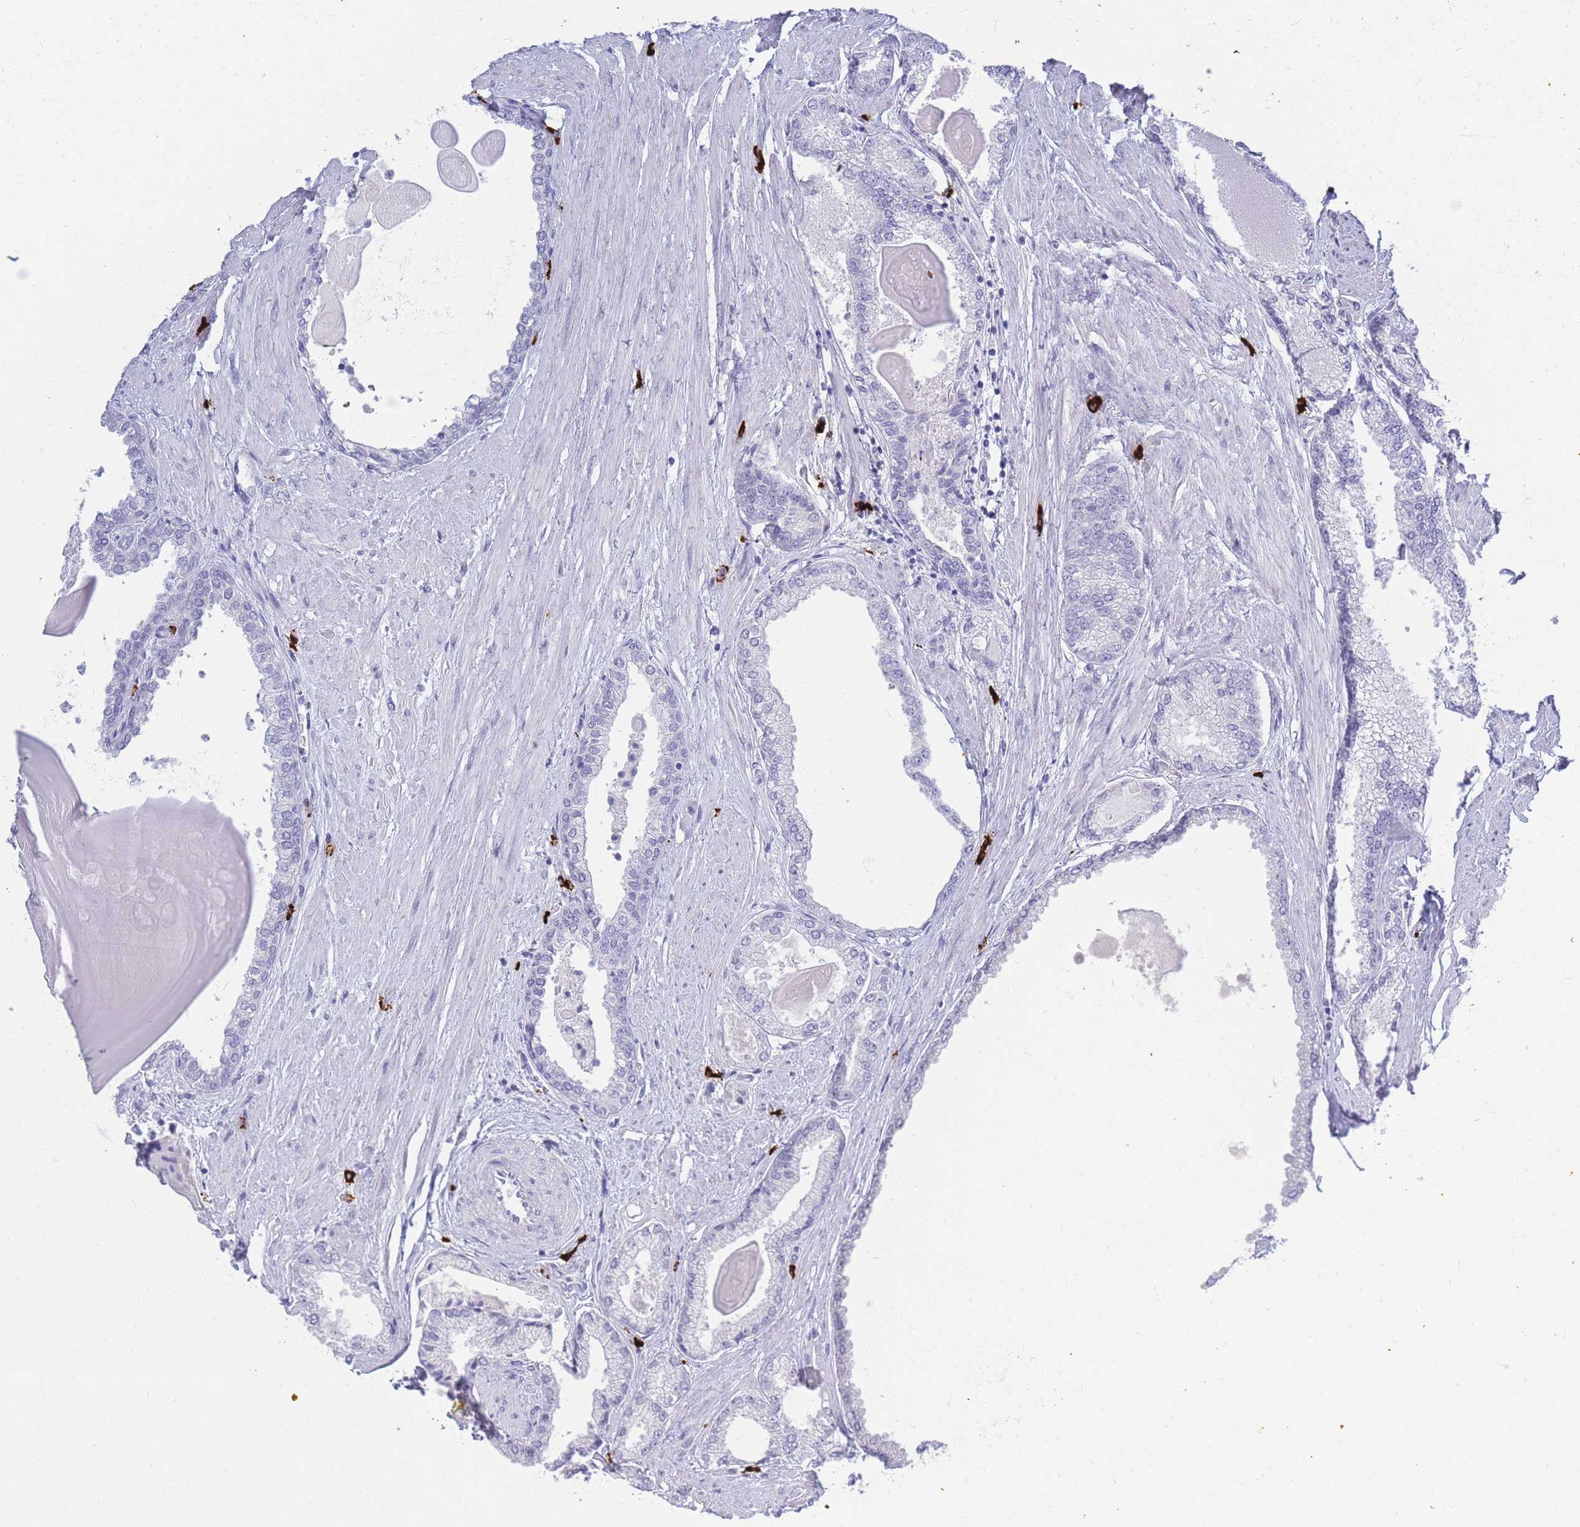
{"staining": {"intensity": "negative", "quantity": "none", "location": "none"}, "tissue": "prostate cancer", "cell_type": "Tumor cells", "image_type": "cancer", "snomed": [{"axis": "morphology", "description": "Adenocarcinoma, High grade"}, {"axis": "topography", "description": "Prostate"}], "caption": "High magnification brightfield microscopy of prostate high-grade adenocarcinoma stained with DAB (3,3'-diaminobenzidine) (brown) and counterstained with hematoxylin (blue): tumor cells show no significant staining.", "gene": "TPSD1", "patient": {"sex": "male", "age": 68}}